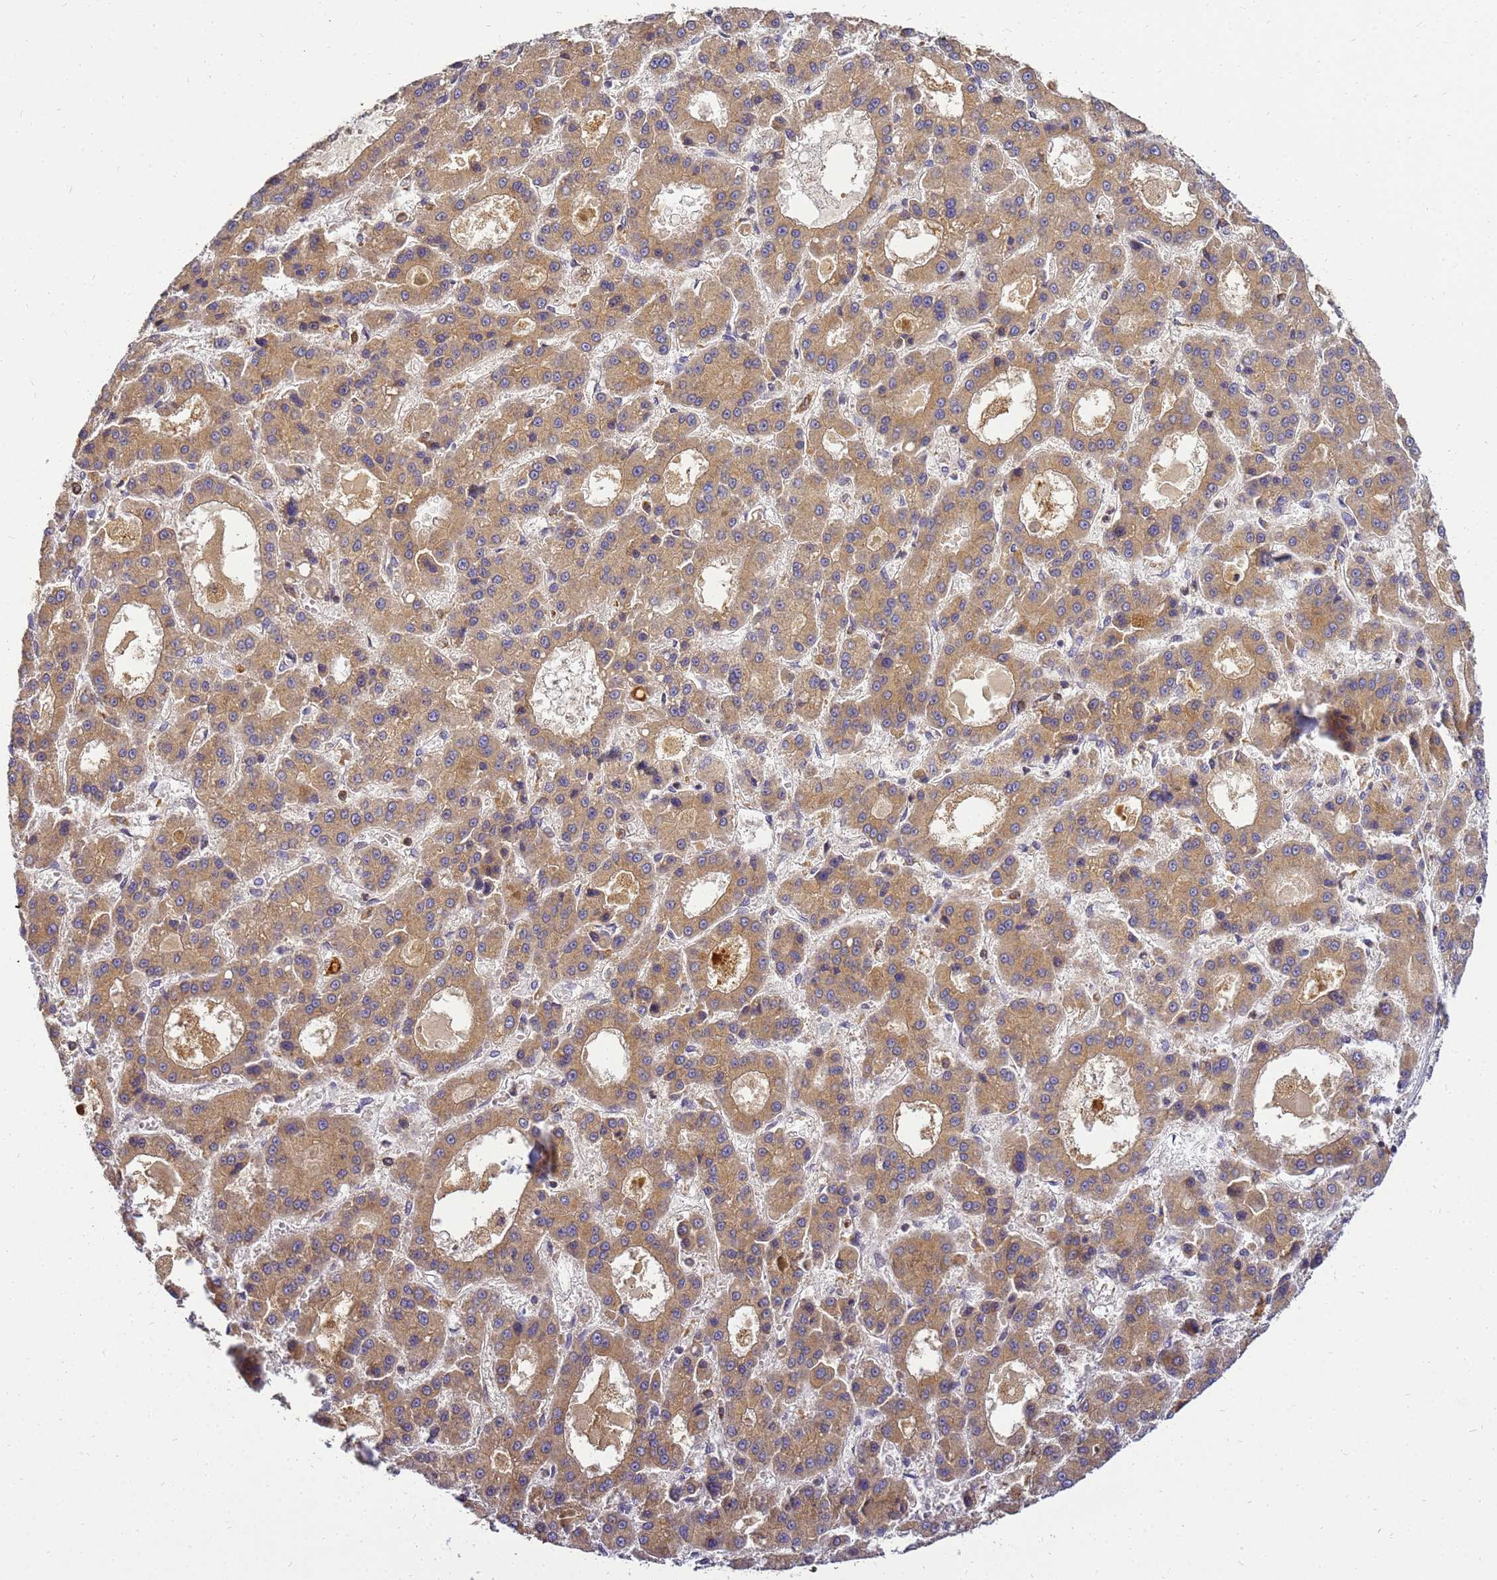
{"staining": {"intensity": "moderate", "quantity": ">75%", "location": "cytoplasmic/membranous"}, "tissue": "liver cancer", "cell_type": "Tumor cells", "image_type": "cancer", "snomed": [{"axis": "morphology", "description": "Carcinoma, Hepatocellular, NOS"}, {"axis": "topography", "description": "Liver"}], "caption": "The micrograph demonstrates a brown stain indicating the presence of a protein in the cytoplasmic/membranous of tumor cells in liver hepatocellular carcinoma.", "gene": "ADPGK", "patient": {"sex": "male", "age": 70}}